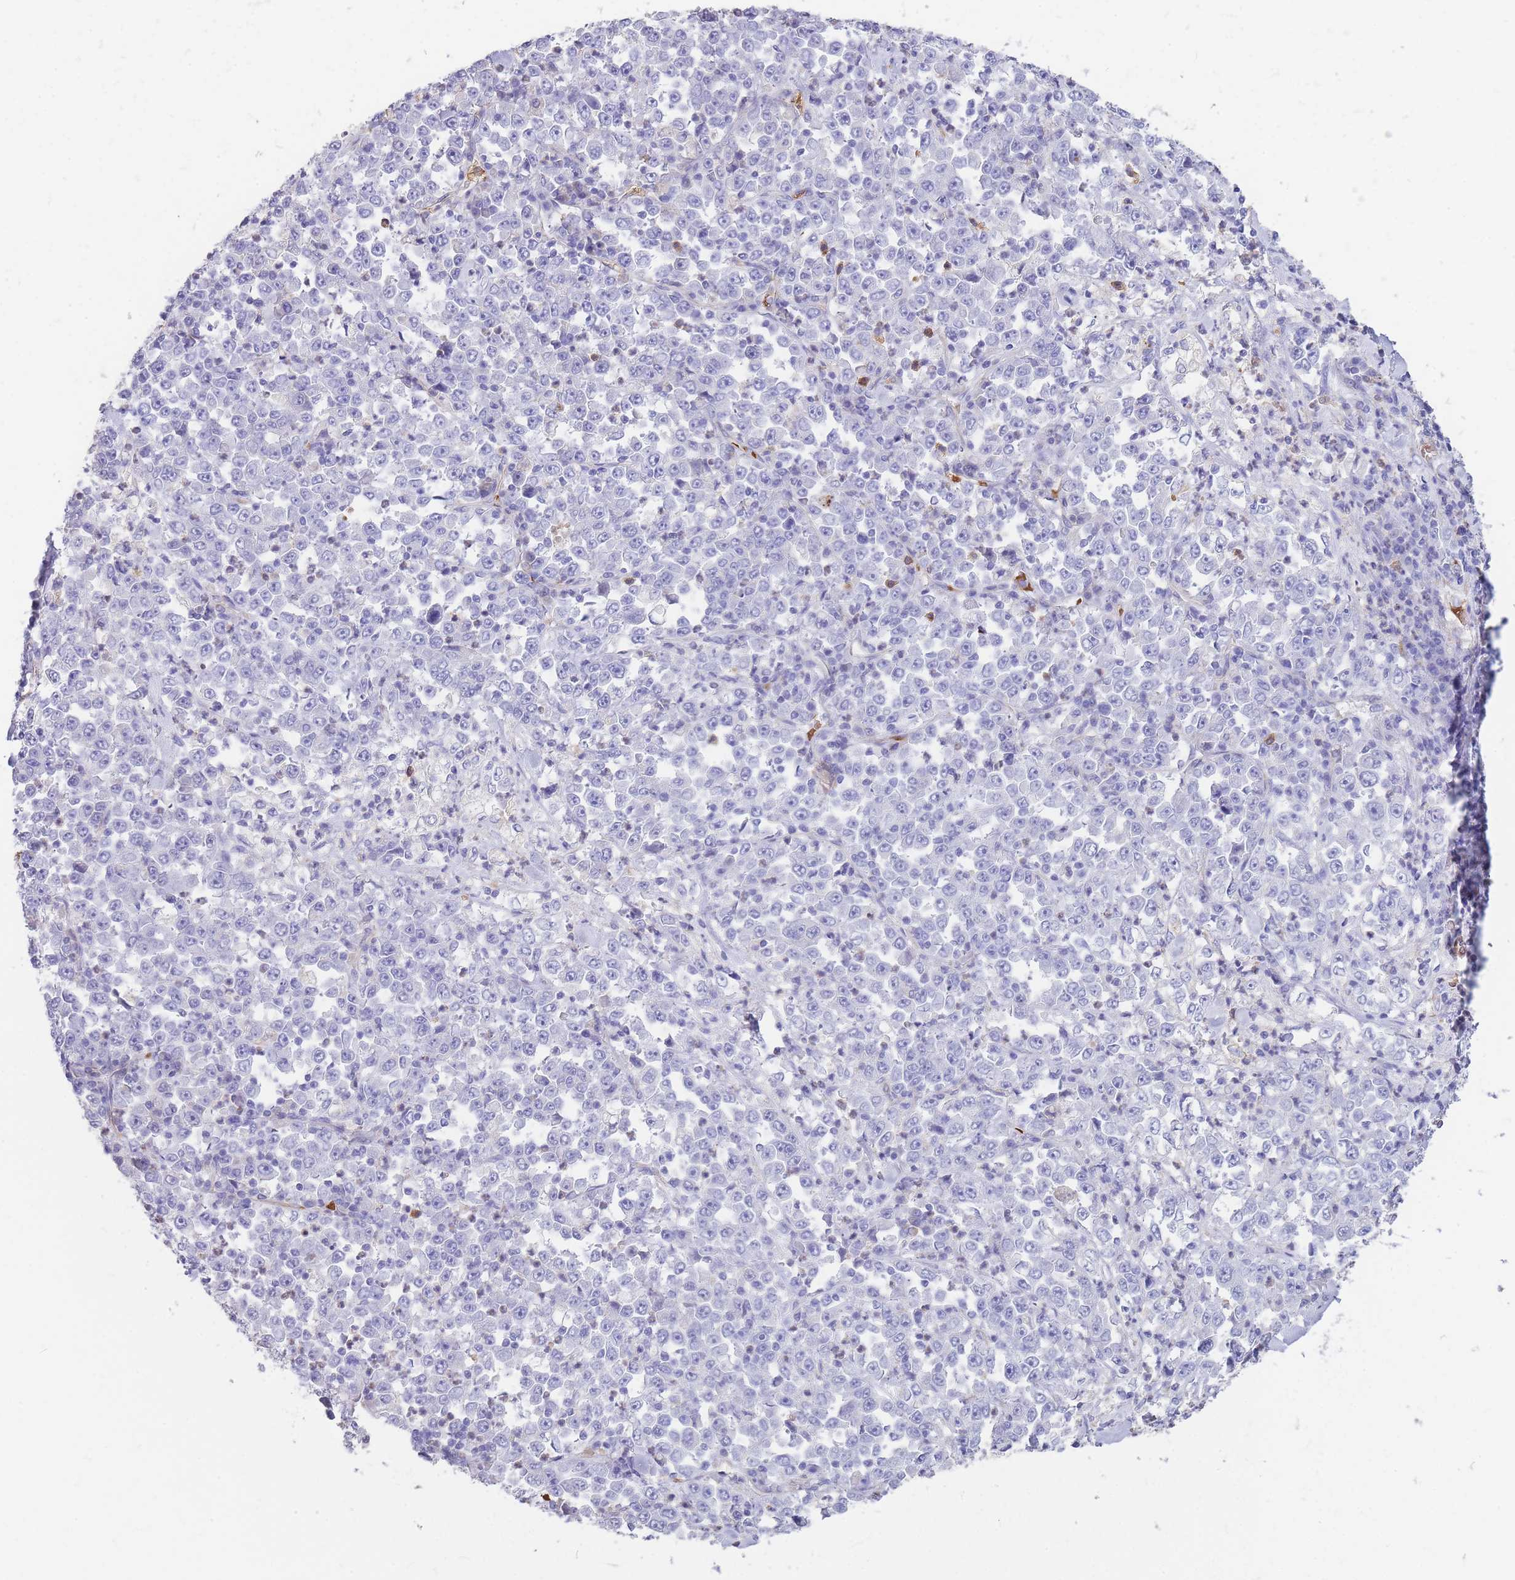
{"staining": {"intensity": "negative", "quantity": "none", "location": "none"}, "tissue": "stomach cancer", "cell_type": "Tumor cells", "image_type": "cancer", "snomed": [{"axis": "morphology", "description": "Normal tissue, NOS"}, {"axis": "morphology", "description": "Adenocarcinoma, NOS"}, {"axis": "topography", "description": "Stomach, upper"}, {"axis": "topography", "description": "Stomach"}], "caption": "Tumor cells are negative for brown protein staining in adenocarcinoma (stomach). Brightfield microscopy of IHC stained with DAB (brown) and hematoxylin (blue), captured at high magnification.", "gene": "ANKRD53", "patient": {"sex": "male", "age": 59}}